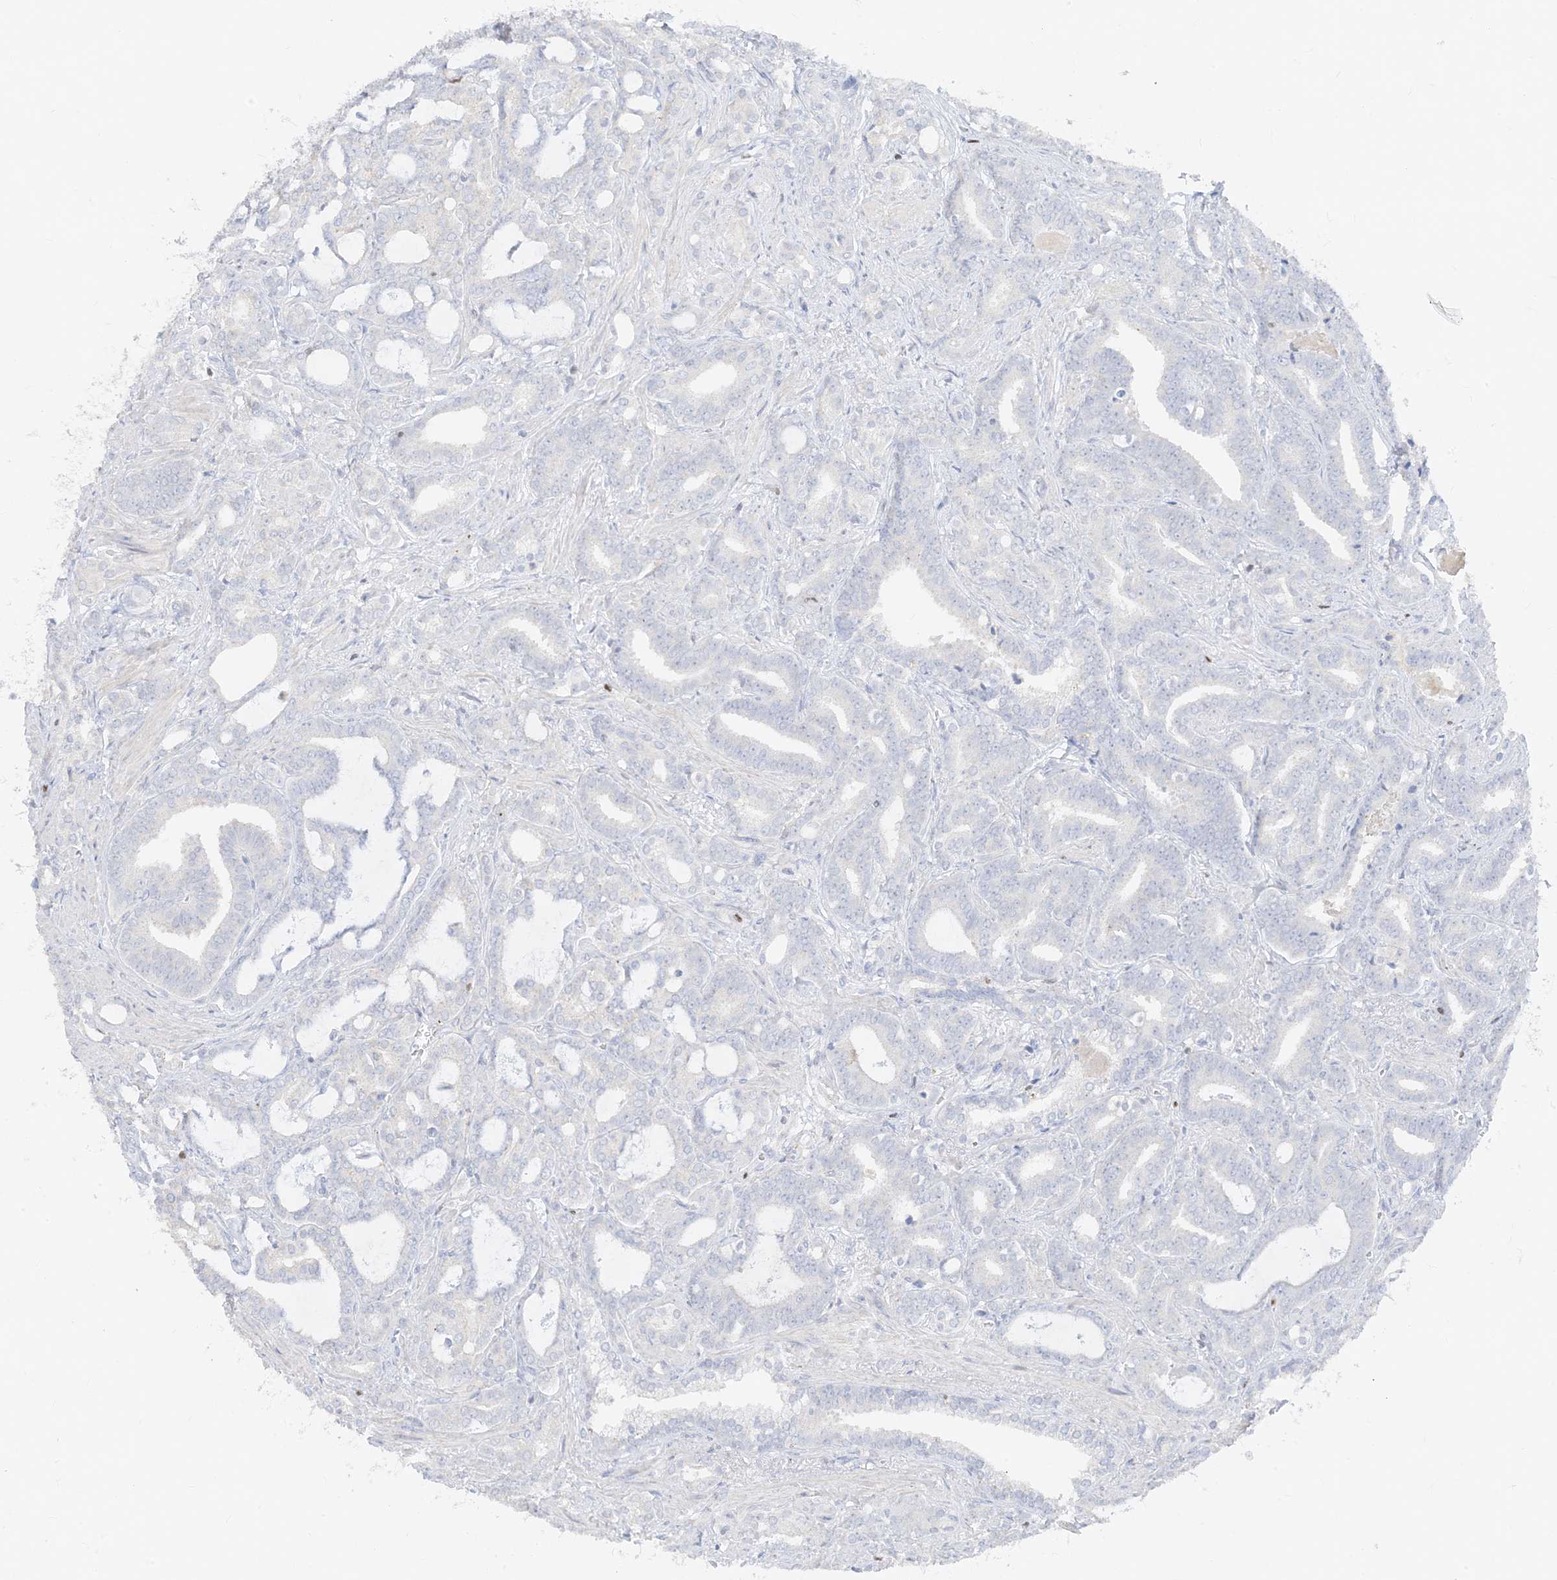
{"staining": {"intensity": "negative", "quantity": "none", "location": "none"}, "tissue": "prostate cancer", "cell_type": "Tumor cells", "image_type": "cancer", "snomed": [{"axis": "morphology", "description": "Adenocarcinoma, High grade"}, {"axis": "topography", "description": "Prostate and seminal vesicle, NOS"}], "caption": "There is no significant positivity in tumor cells of prostate cancer (adenocarcinoma (high-grade)). (Immunohistochemistry, brightfield microscopy, high magnification).", "gene": "TBX21", "patient": {"sex": "male", "age": 67}}